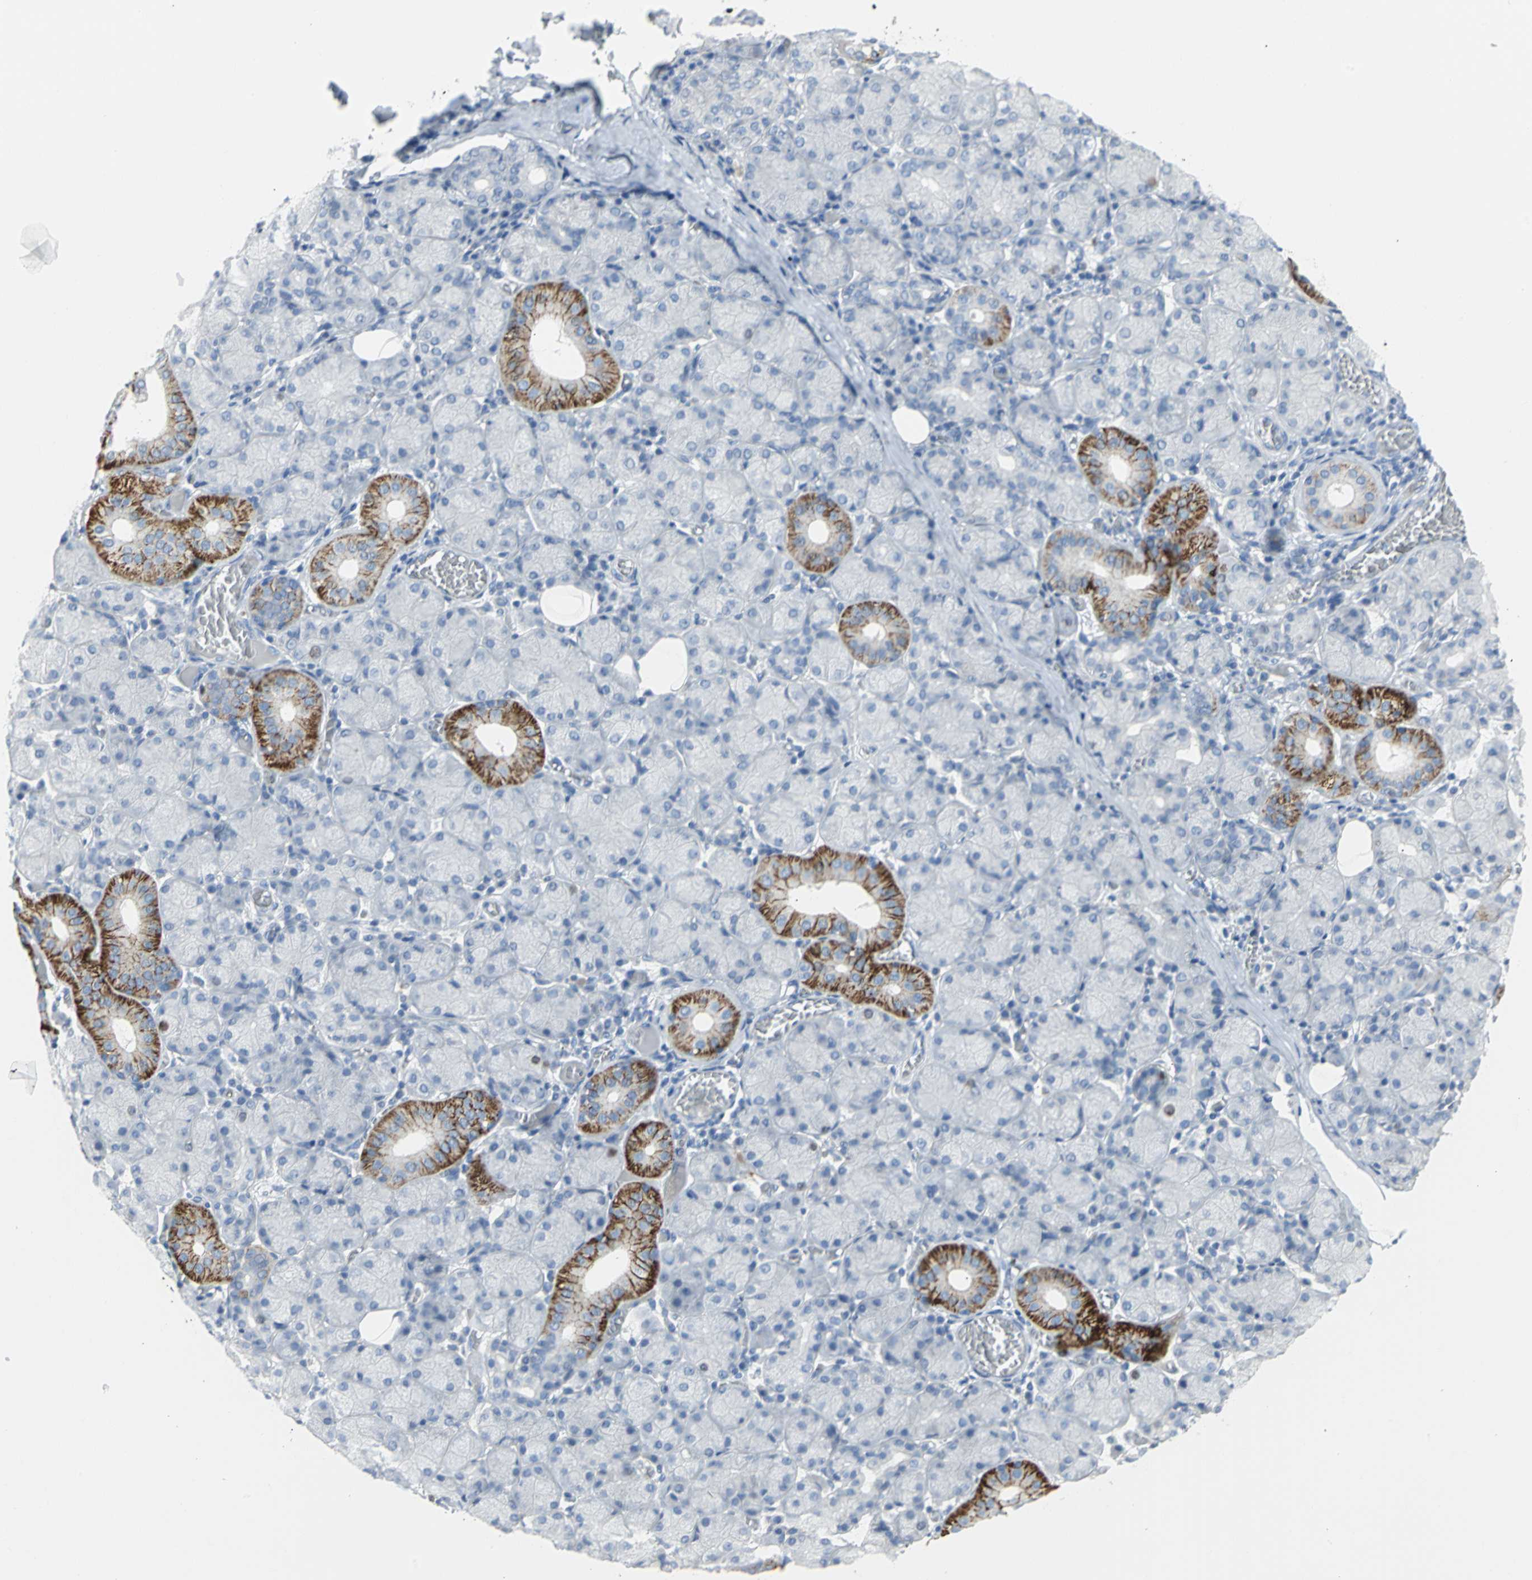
{"staining": {"intensity": "negative", "quantity": "none", "location": "none"}, "tissue": "salivary gland", "cell_type": "Glandular cells", "image_type": "normal", "snomed": [{"axis": "morphology", "description": "Normal tissue, NOS"}, {"axis": "topography", "description": "Salivary gland"}], "caption": "Salivary gland stained for a protein using immunohistochemistry displays no positivity glandular cells.", "gene": "MCM3", "patient": {"sex": "female", "age": 24}}